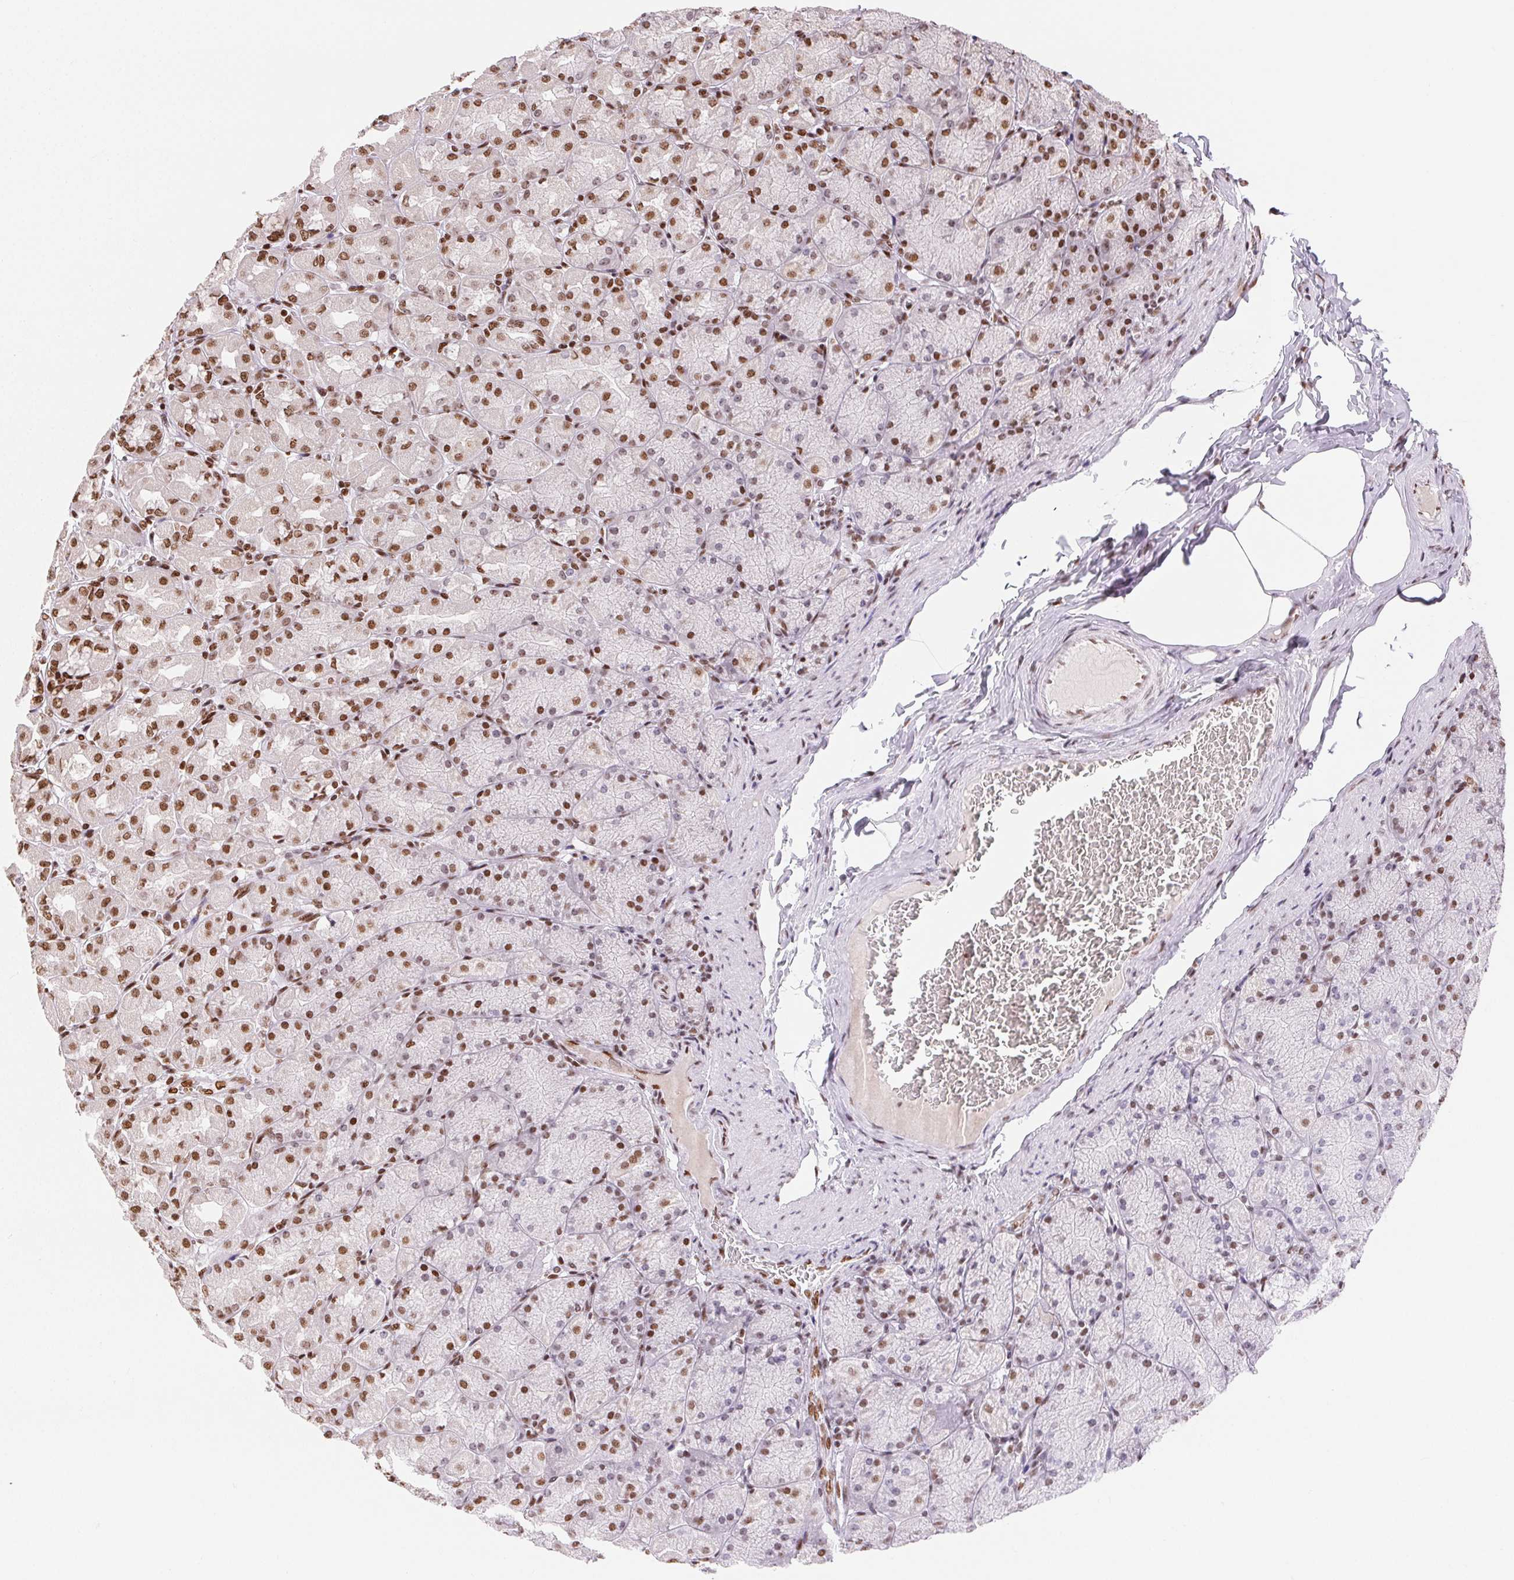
{"staining": {"intensity": "moderate", "quantity": "25%-75%", "location": "nuclear"}, "tissue": "stomach", "cell_type": "Glandular cells", "image_type": "normal", "snomed": [{"axis": "morphology", "description": "Normal tissue, NOS"}, {"axis": "topography", "description": "Stomach, upper"}], "caption": "High-power microscopy captured an immunohistochemistry (IHC) photomicrograph of benign stomach, revealing moderate nuclear expression in approximately 25%-75% of glandular cells.", "gene": "ZNF80", "patient": {"sex": "female", "age": 56}}